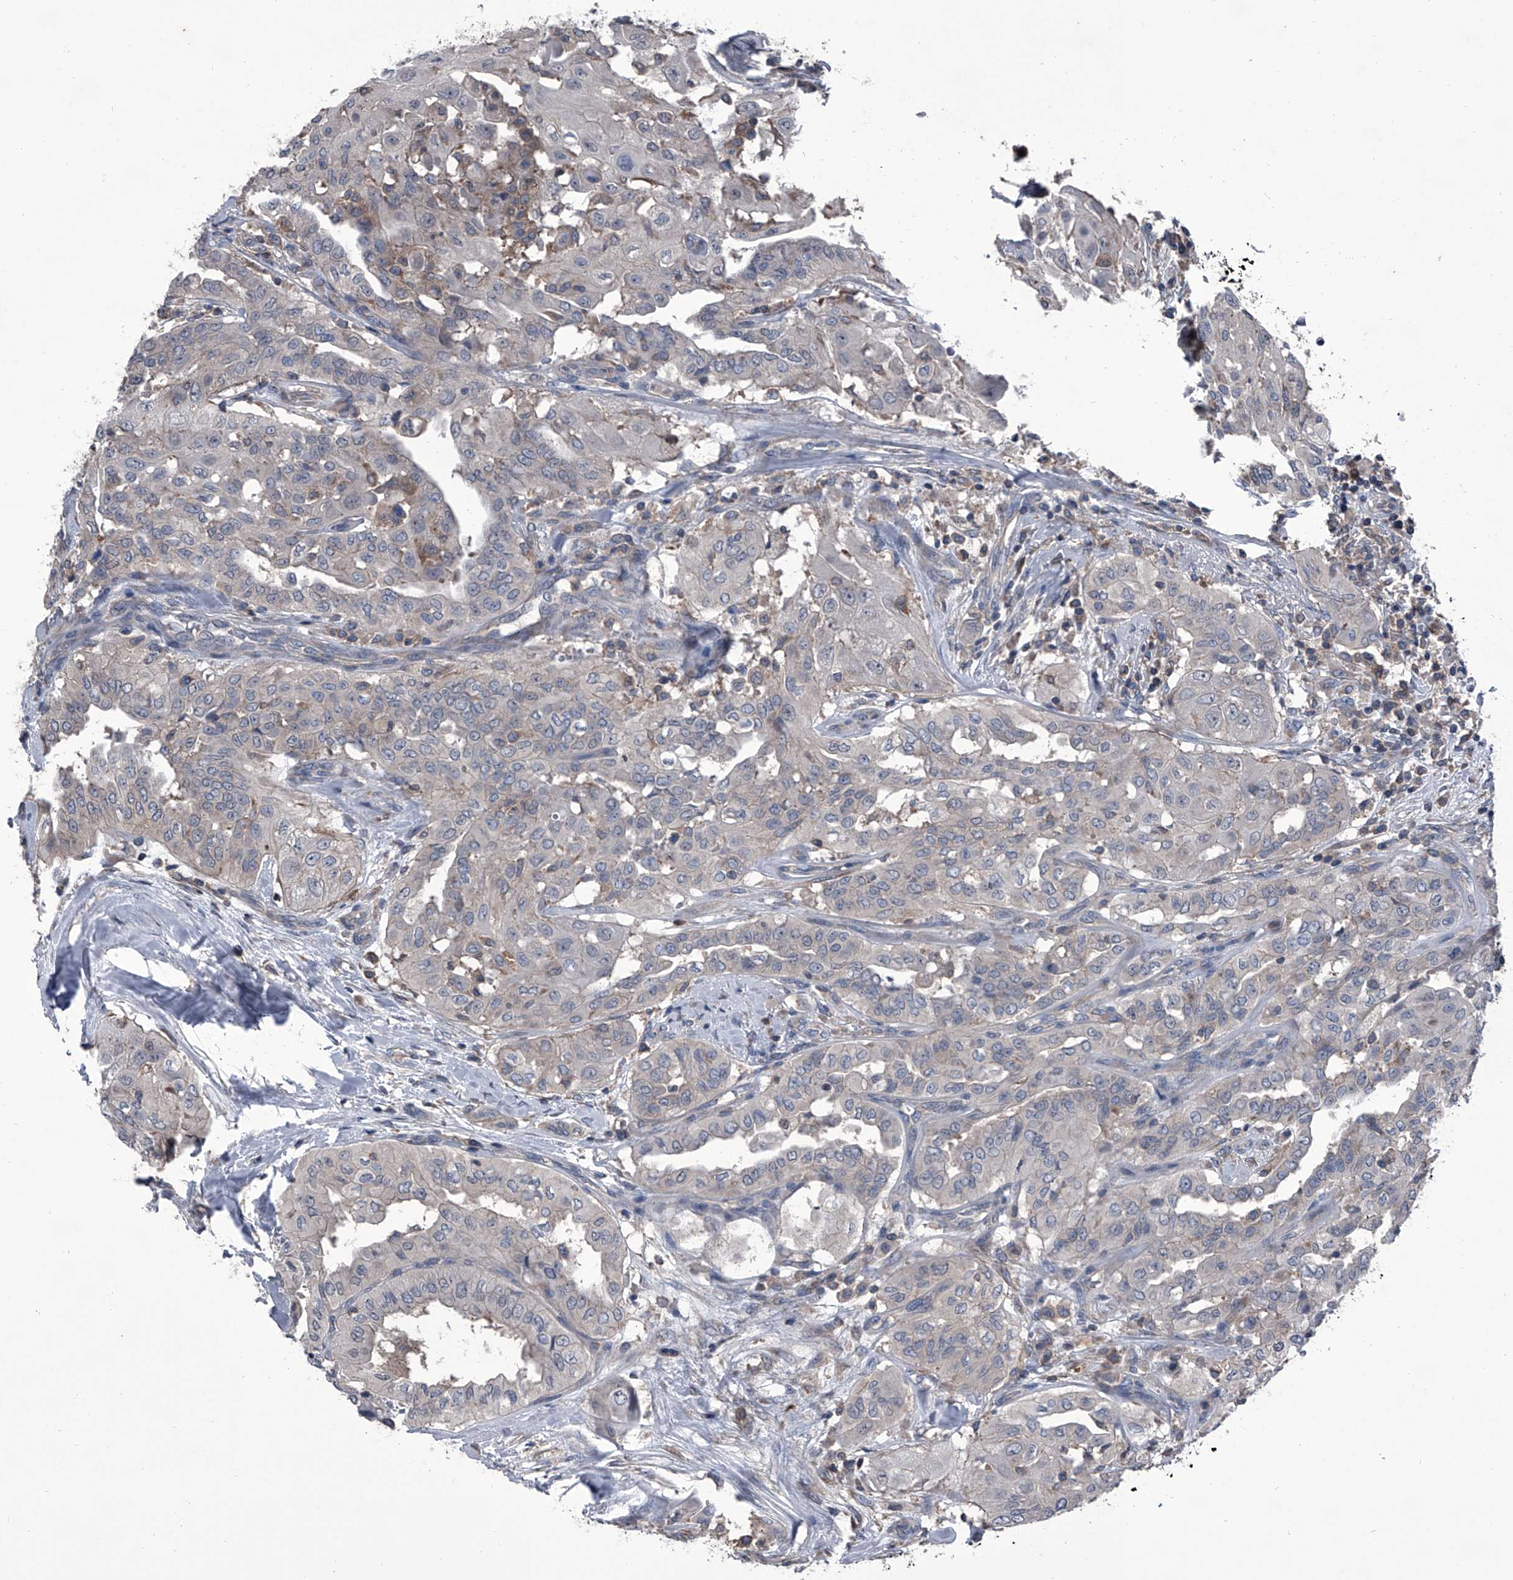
{"staining": {"intensity": "negative", "quantity": "none", "location": "none"}, "tissue": "thyroid cancer", "cell_type": "Tumor cells", "image_type": "cancer", "snomed": [{"axis": "morphology", "description": "Papillary adenocarcinoma, NOS"}, {"axis": "topography", "description": "Thyroid gland"}], "caption": "Immunohistochemical staining of human thyroid papillary adenocarcinoma demonstrates no significant positivity in tumor cells.", "gene": "PIP5K1A", "patient": {"sex": "female", "age": 59}}